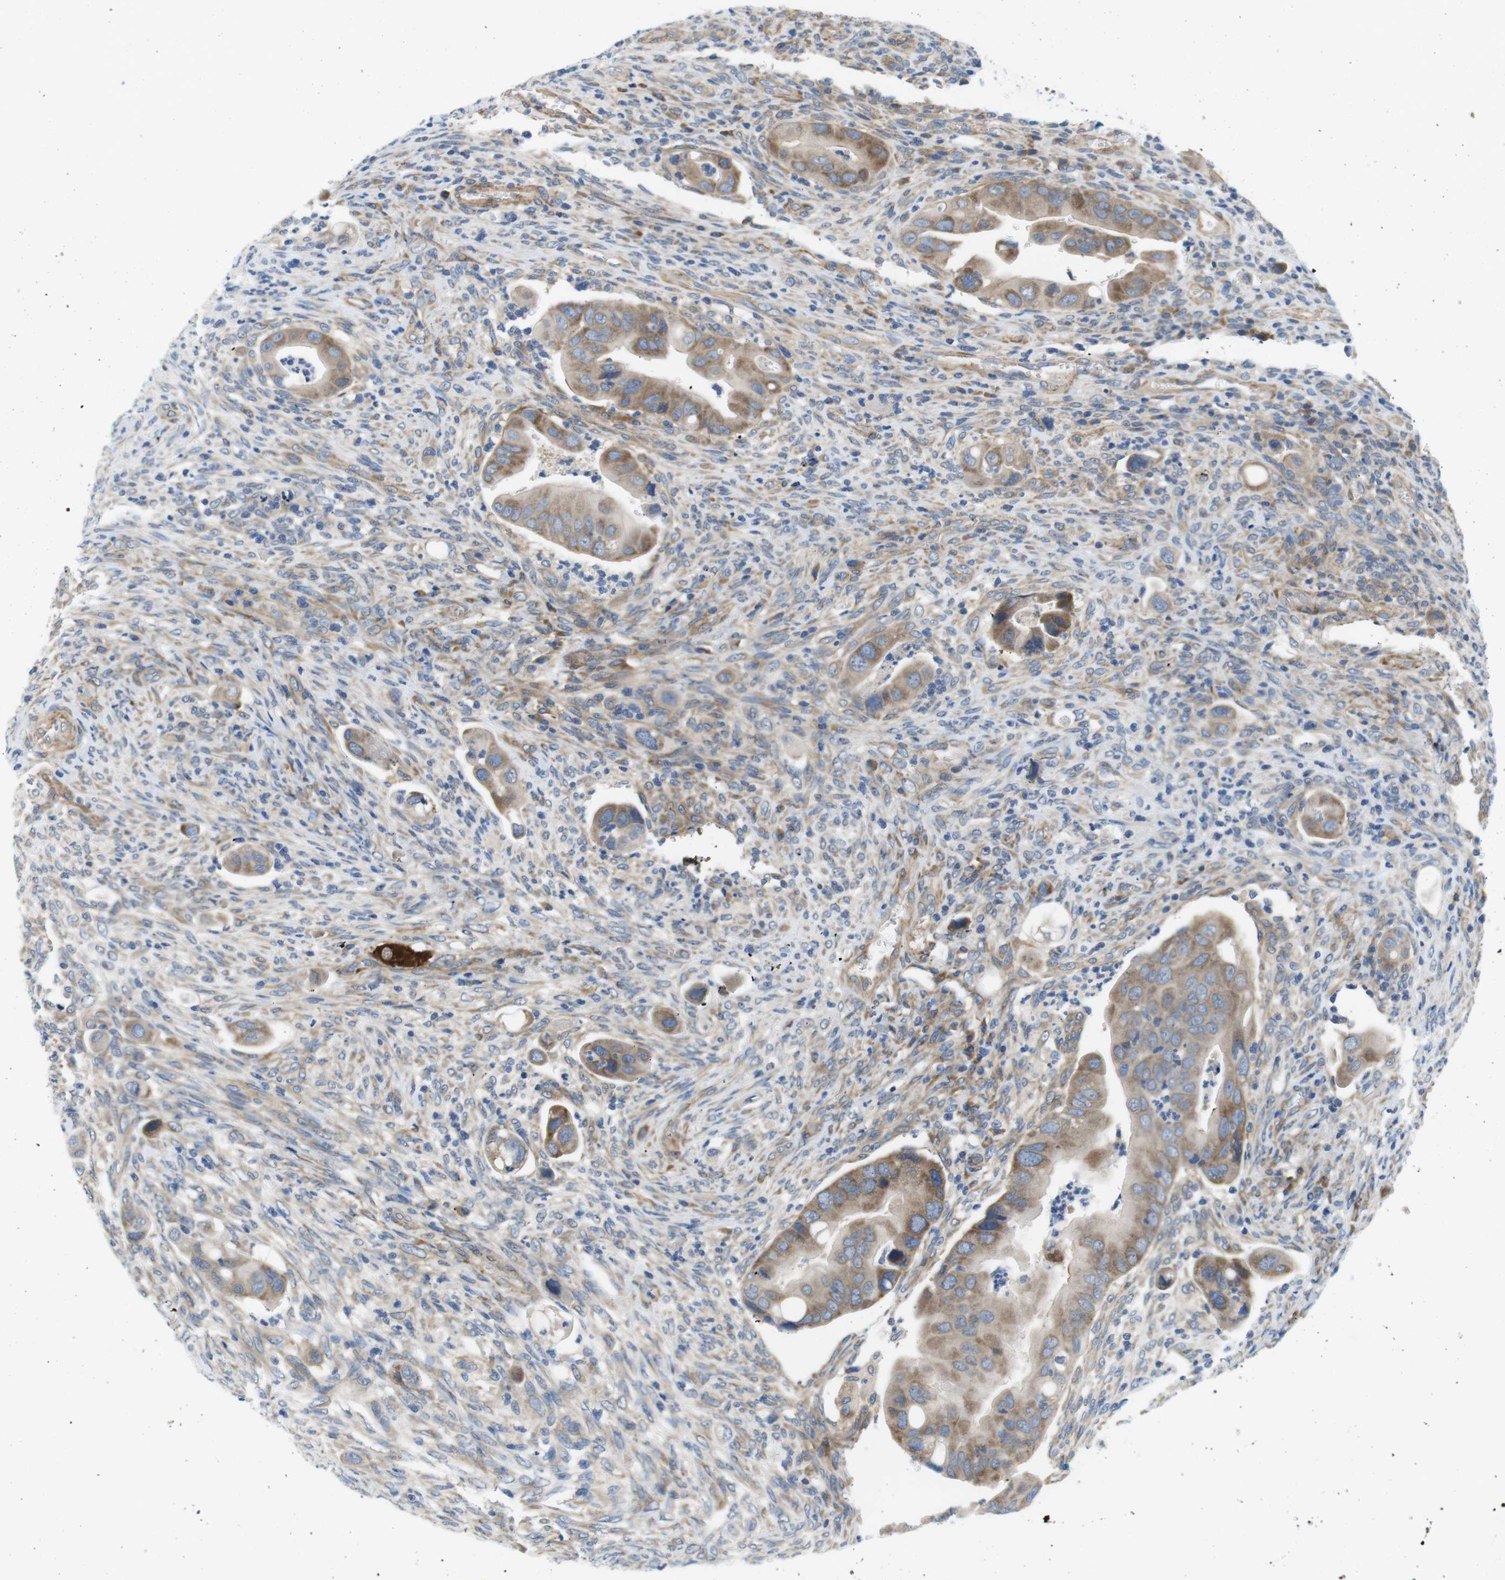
{"staining": {"intensity": "moderate", "quantity": ">75%", "location": "cytoplasmic/membranous"}, "tissue": "colorectal cancer", "cell_type": "Tumor cells", "image_type": "cancer", "snomed": [{"axis": "morphology", "description": "Adenocarcinoma, NOS"}, {"axis": "topography", "description": "Rectum"}], "caption": "Protein expression analysis of human colorectal adenocarcinoma reveals moderate cytoplasmic/membranous staining in approximately >75% of tumor cells. The staining was performed using DAB (3,3'-diaminobenzidine) to visualize the protein expression in brown, while the nuclei were stained in blue with hematoxylin (Magnification: 20x).", "gene": "DCLK1", "patient": {"sex": "female", "age": 57}}